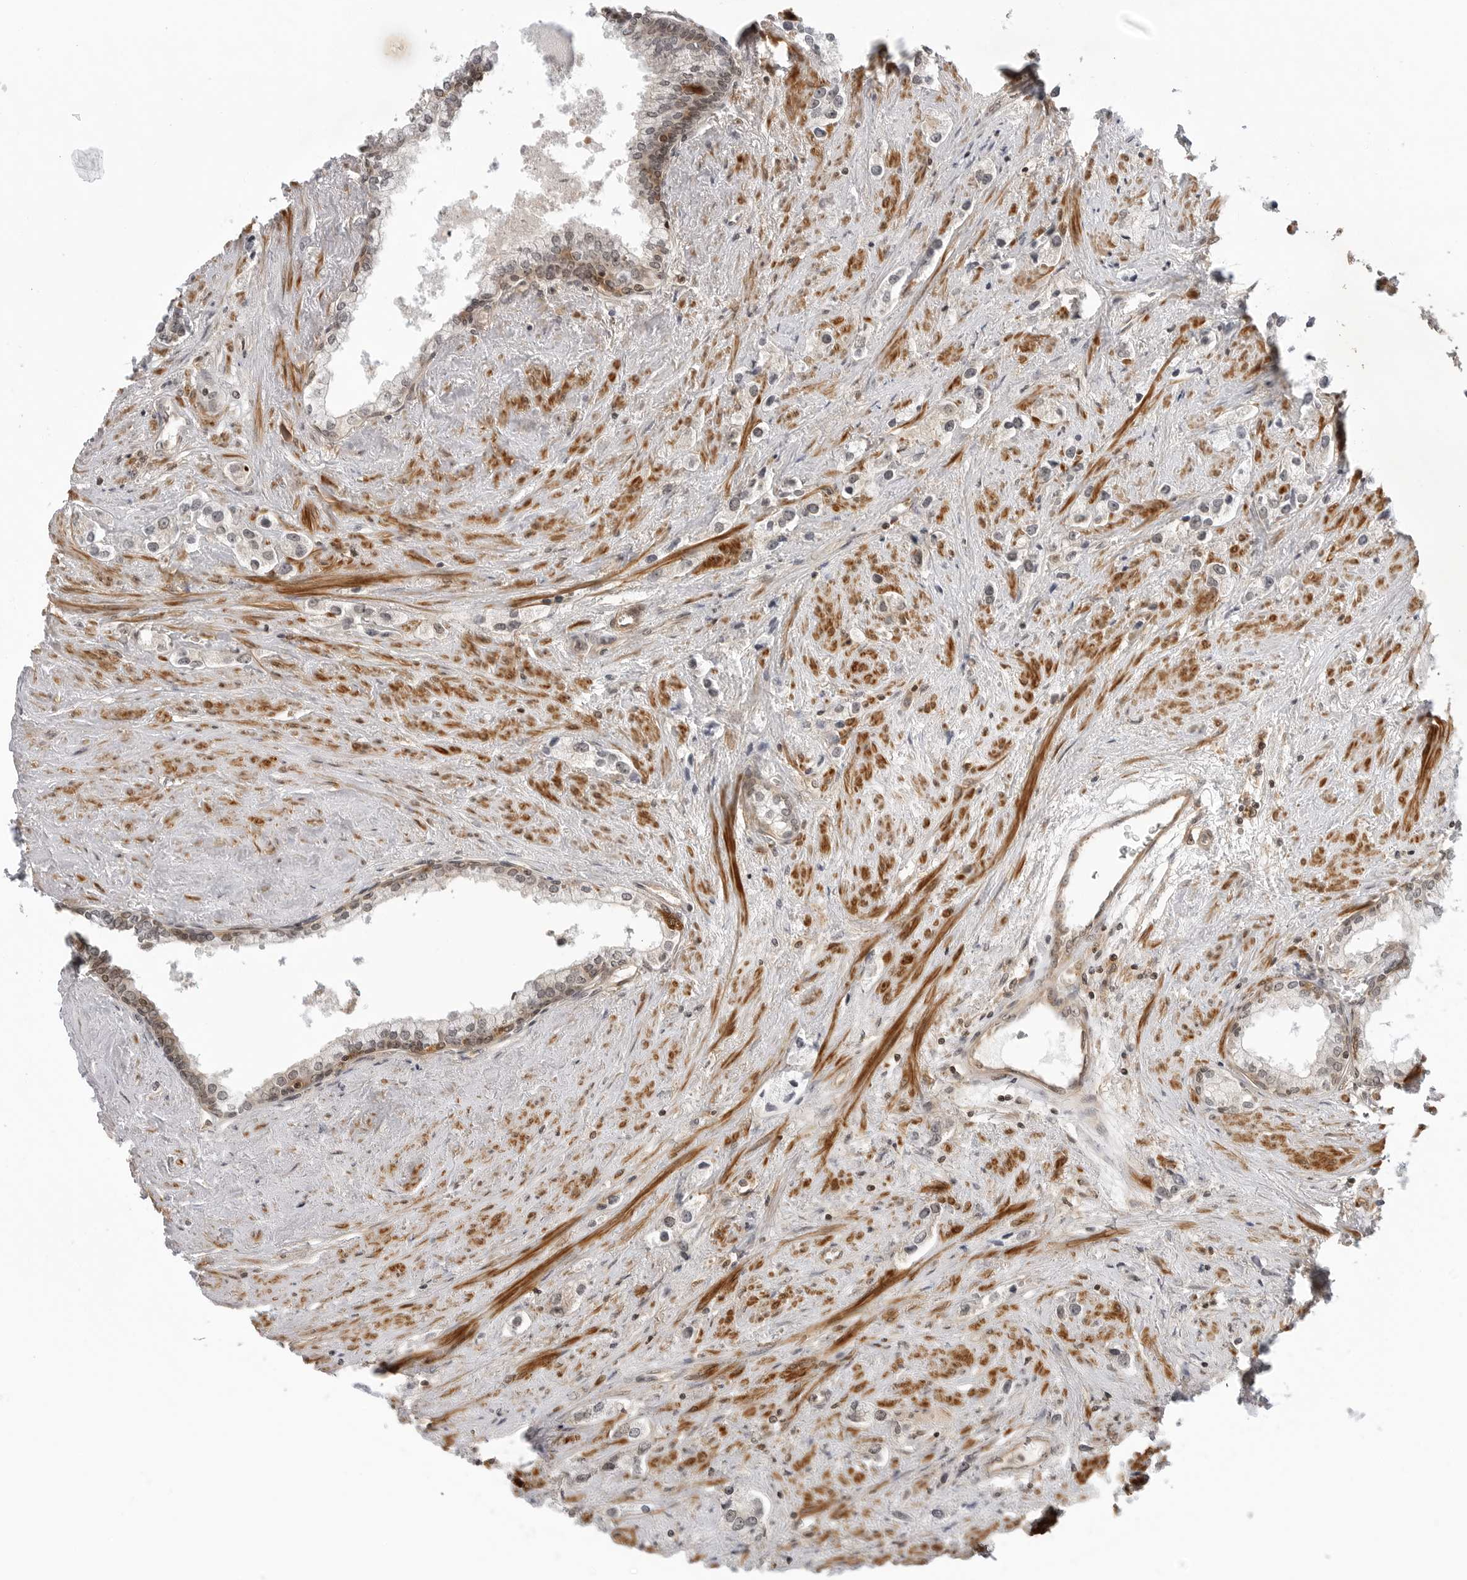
{"staining": {"intensity": "weak", "quantity": "<25%", "location": "cytoplasmic/membranous"}, "tissue": "prostate cancer", "cell_type": "Tumor cells", "image_type": "cancer", "snomed": [{"axis": "morphology", "description": "Adenocarcinoma, High grade"}, {"axis": "topography", "description": "Prostate"}], "caption": "This photomicrograph is of prostate cancer (high-grade adenocarcinoma) stained with IHC to label a protein in brown with the nuclei are counter-stained blue. There is no expression in tumor cells.", "gene": "MAP2K5", "patient": {"sex": "male", "age": 66}}